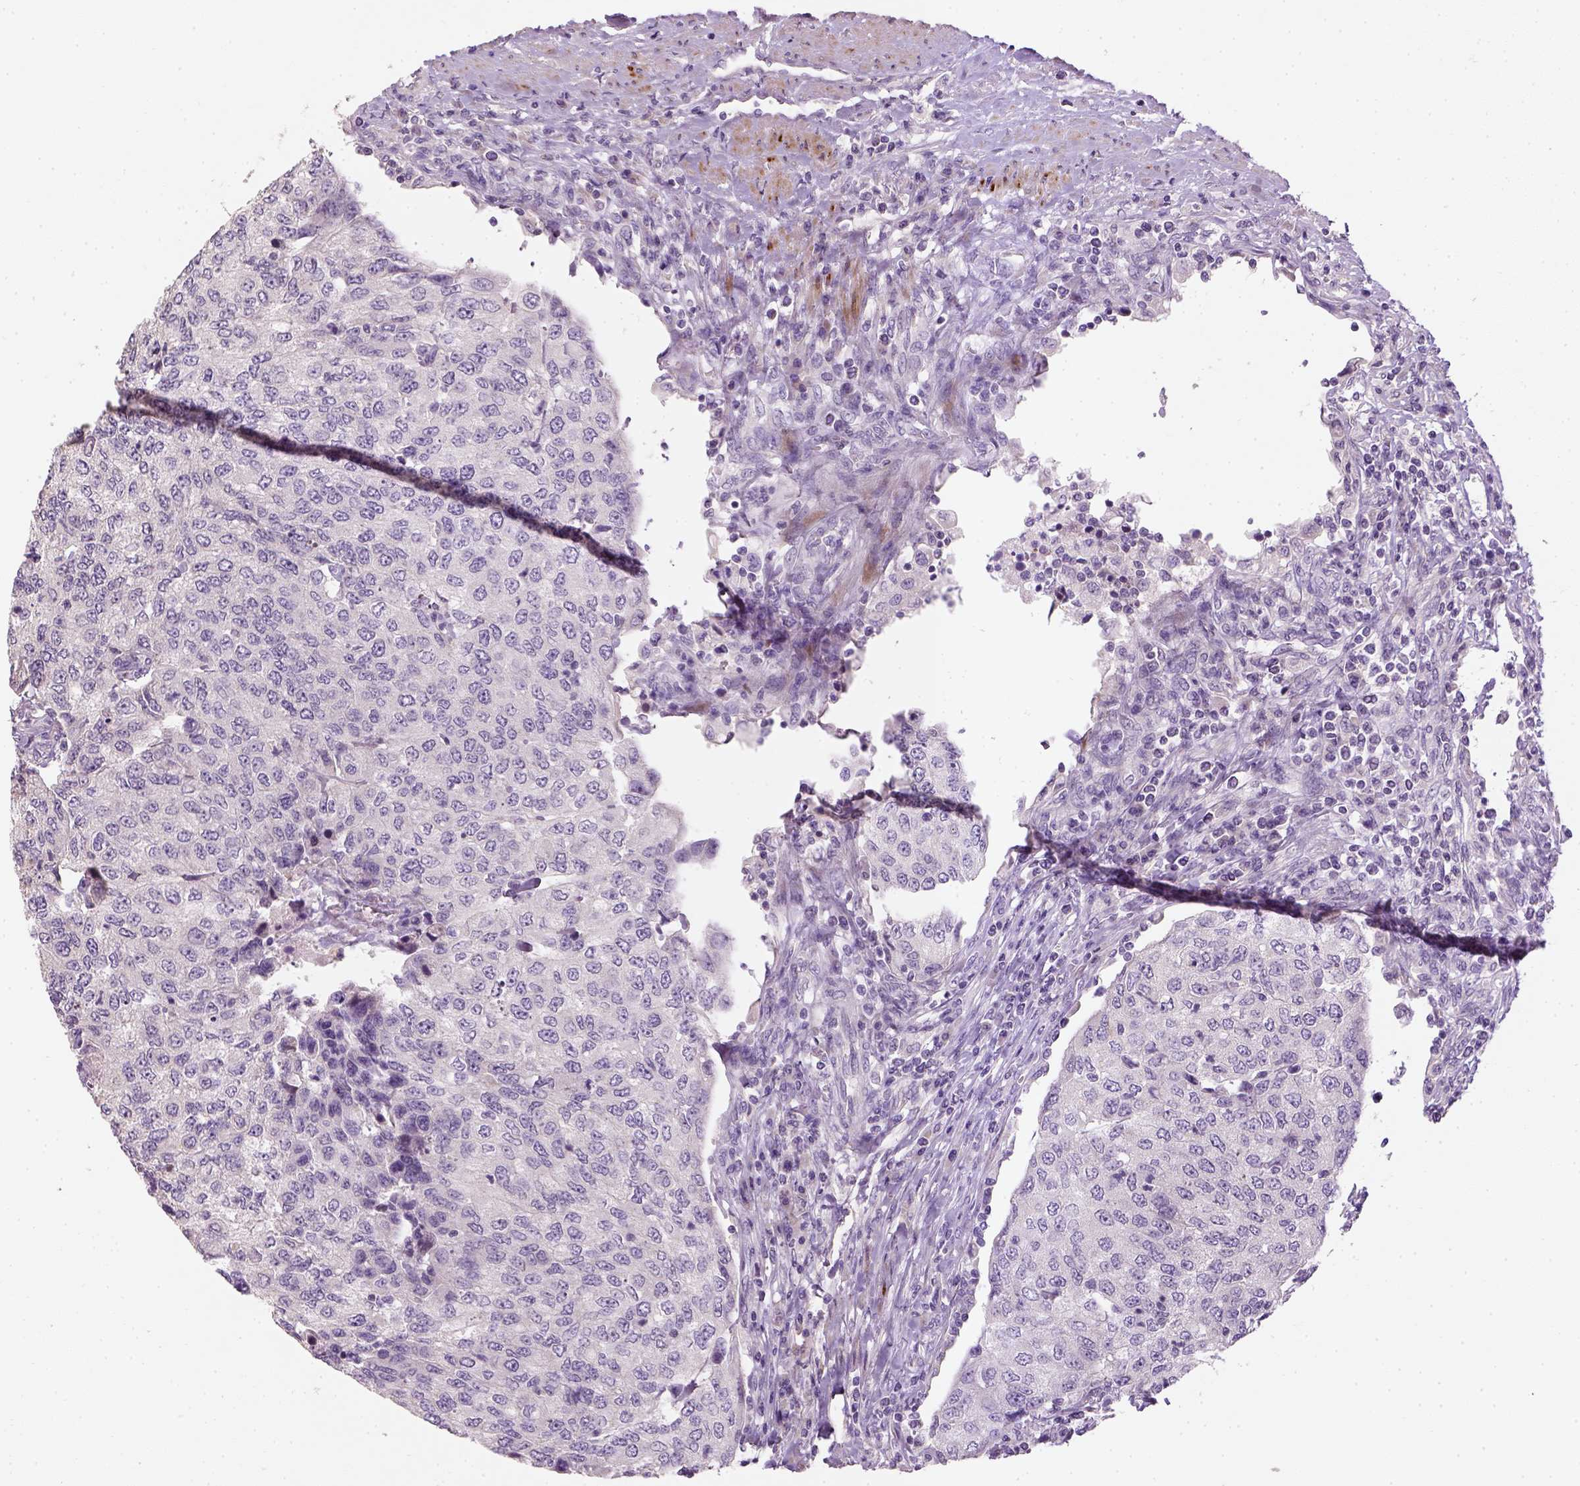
{"staining": {"intensity": "negative", "quantity": "none", "location": "none"}, "tissue": "urothelial cancer", "cell_type": "Tumor cells", "image_type": "cancer", "snomed": [{"axis": "morphology", "description": "Urothelial carcinoma, High grade"}, {"axis": "topography", "description": "Urinary bladder"}], "caption": "Tumor cells show no significant staining in urothelial carcinoma (high-grade).", "gene": "NUDT6", "patient": {"sex": "female", "age": 78}}